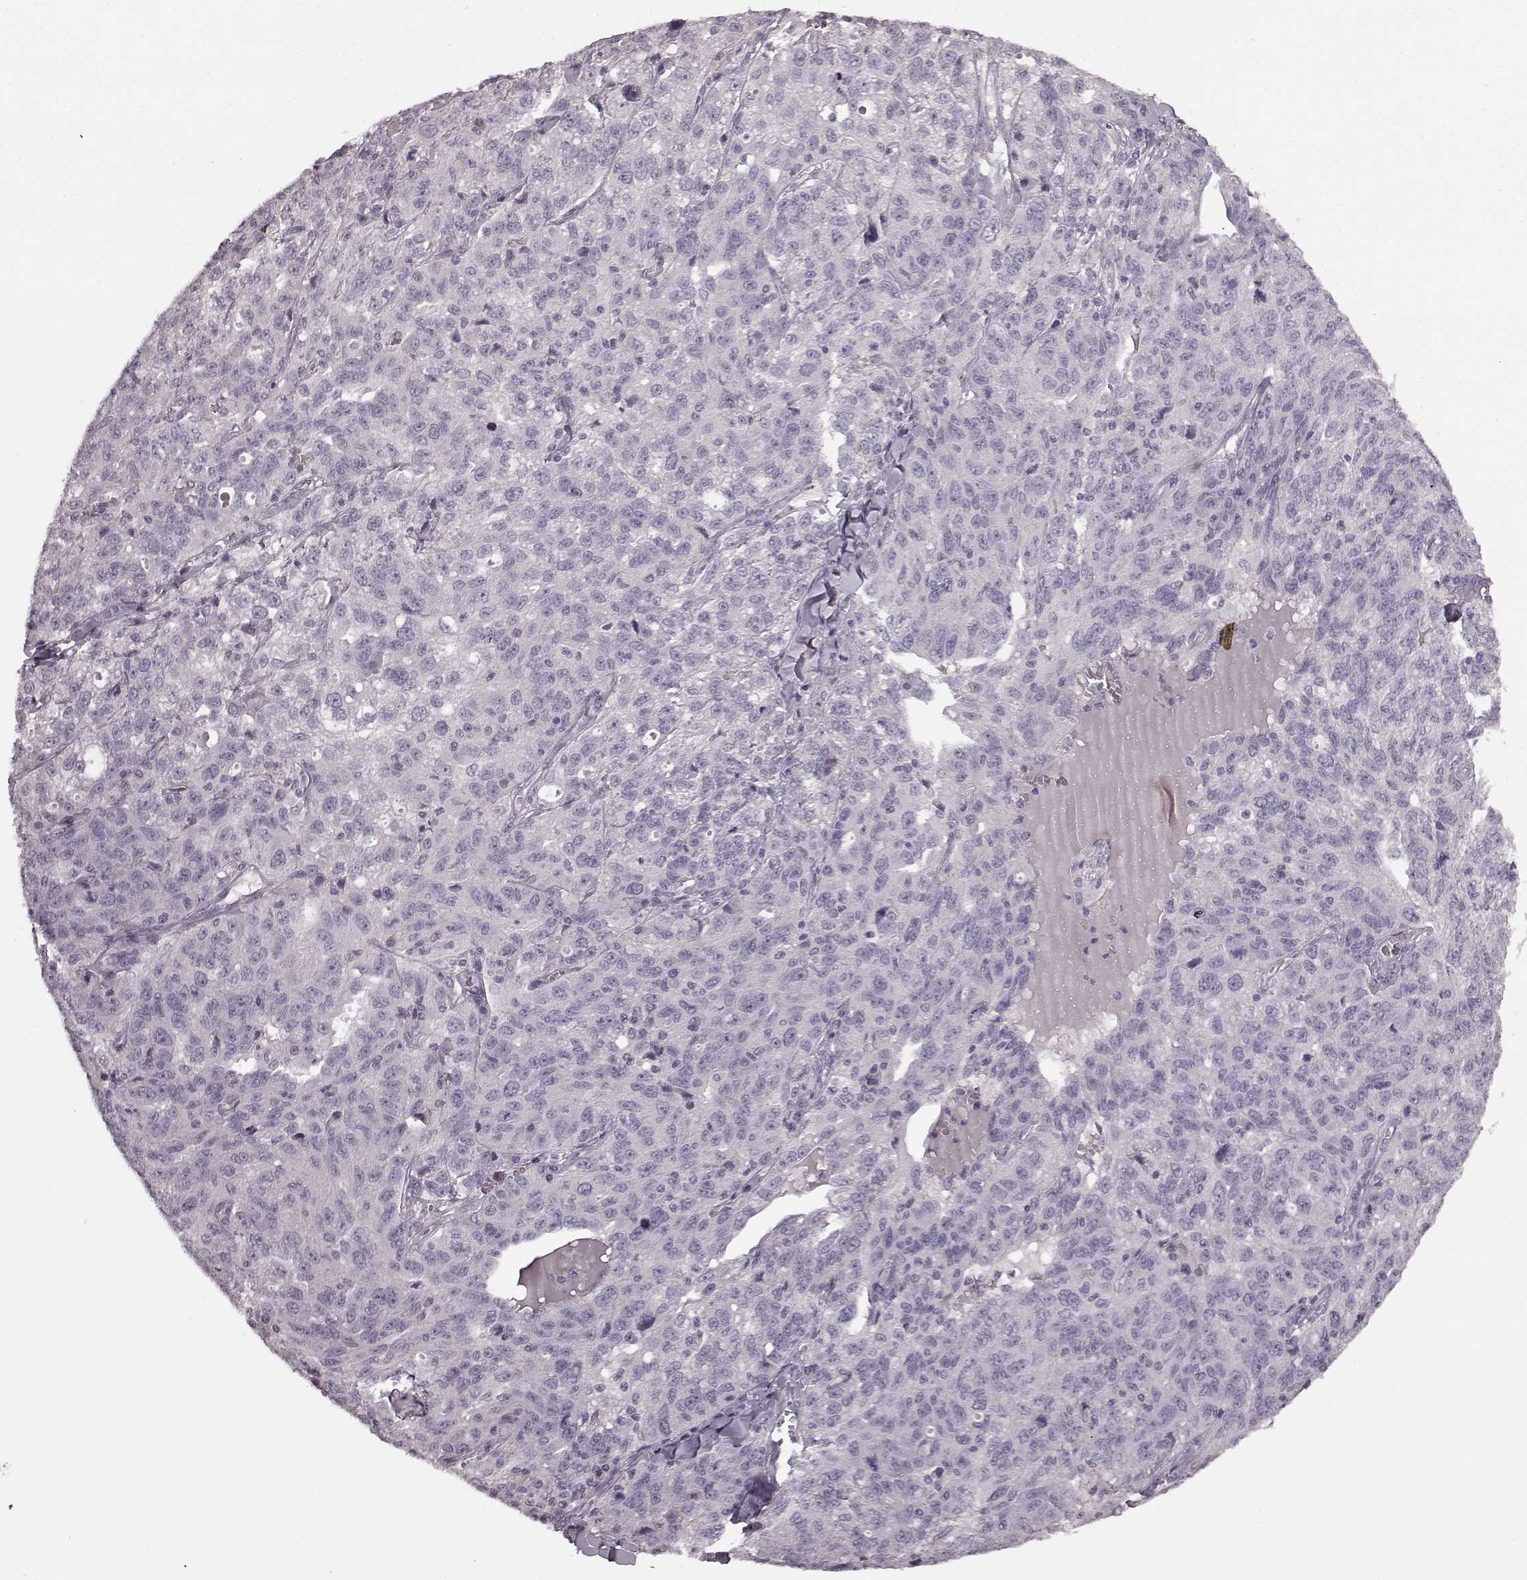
{"staining": {"intensity": "negative", "quantity": "none", "location": "none"}, "tissue": "ovarian cancer", "cell_type": "Tumor cells", "image_type": "cancer", "snomed": [{"axis": "morphology", "description": "Cystadenocarcinoma, serous, NOS"}, {"axis": "topography", "description": "Ovary"}], "caption": "IHC image of neoplastic tissue: human ovarian cancer stained with DAB (3,3'-diaminobenzidine) shows no significant protein staining in tumor cells.", "gene": "LHB", "patient": {"sex": "female", "age": 71}}